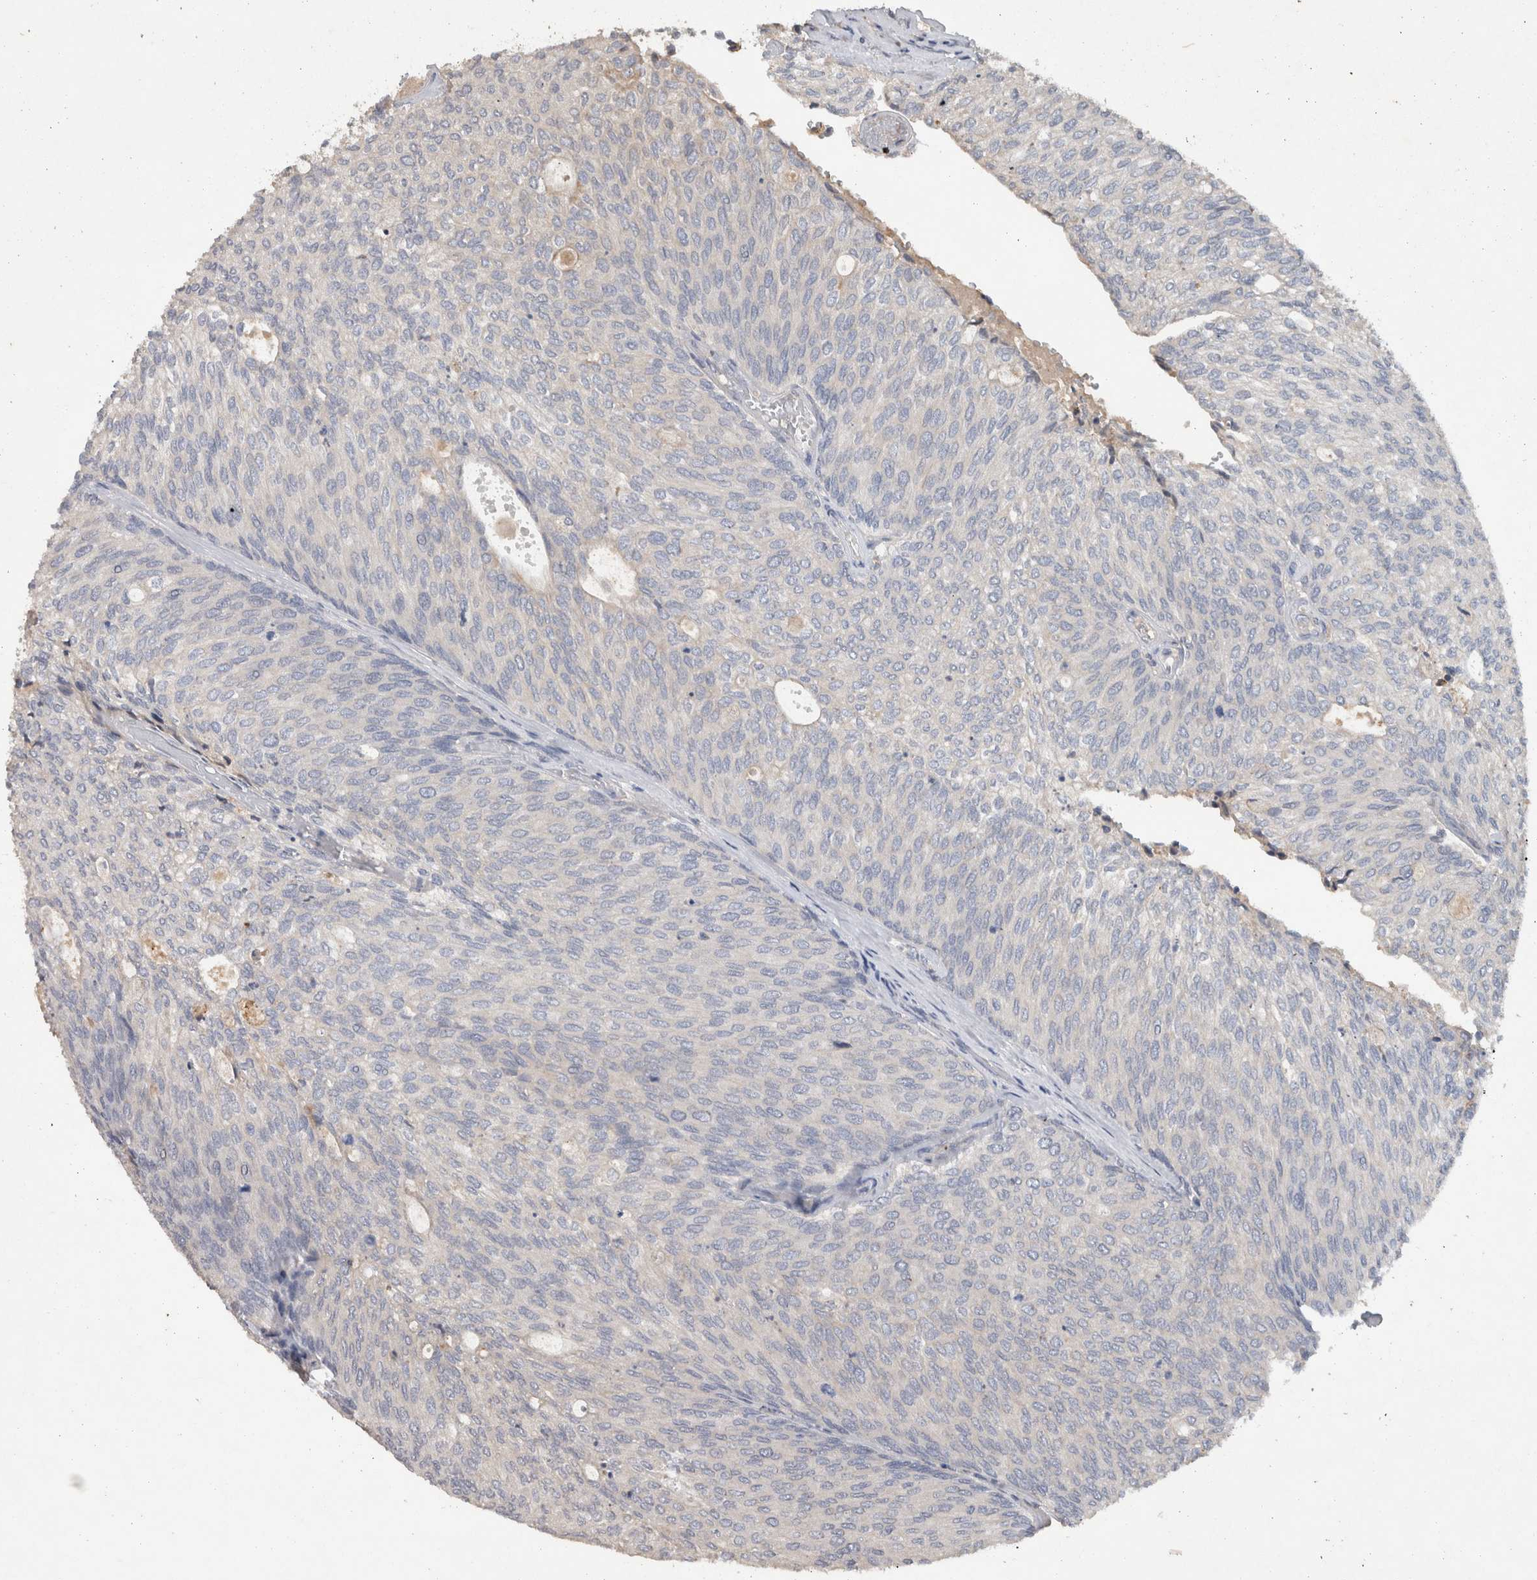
{"staining": {"intensity": "negative", "quantity": "none", "location": "none"}, "tissue": "urothelial cancer", "cell_type": "Tumor cells", "image_type": "cancer", "snomed": [{"axis": "morphology", "description": "Urothelial carcinoma, Low grade"}, {"axis": "topography", "description": "Urinary bladder"}], "caption": "DAB (3,3'-diaminobenzidine) immunohistochemical staining of human urothelial cancer displays no significant staining in tumor cells.", "gene": "HEXD", "patient": {"sex": "female", "age": 79}}